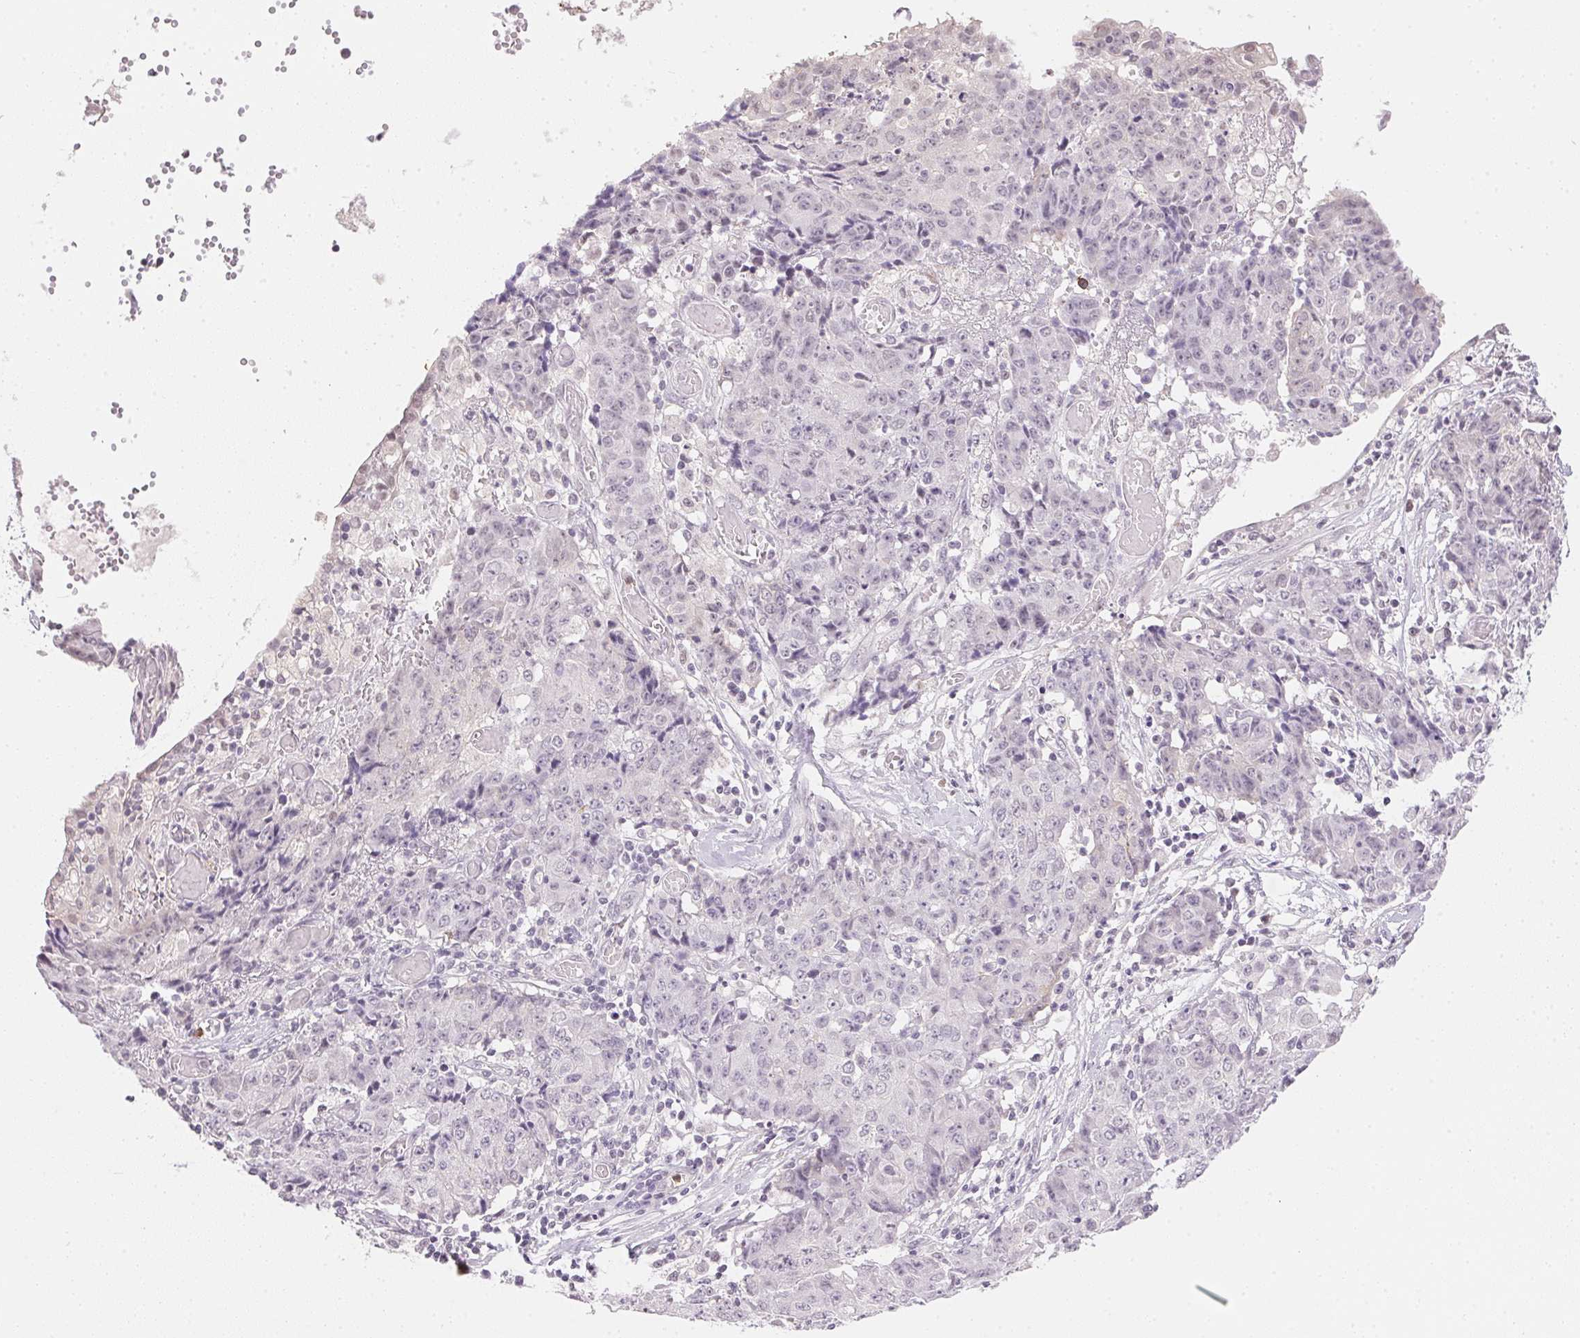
{"staining": {"intensity": "negative", "quantity": "none", "location": "none"}, "tissue": "ovarian cancer", "cell_type": "Tumor cells", "image_type": "cancer", "snomed": [{"axis": "morphology", "description": "Carcinoma, endometroid"}, {"axis": "topography", "description": "Ovary"}], "caption": "IHC of ovarian cancer (endometroid carcinoma) reveals no expression in tumor cells.", "gene": "FNDC4", "patient": {"sex": "female", "age": 42}}